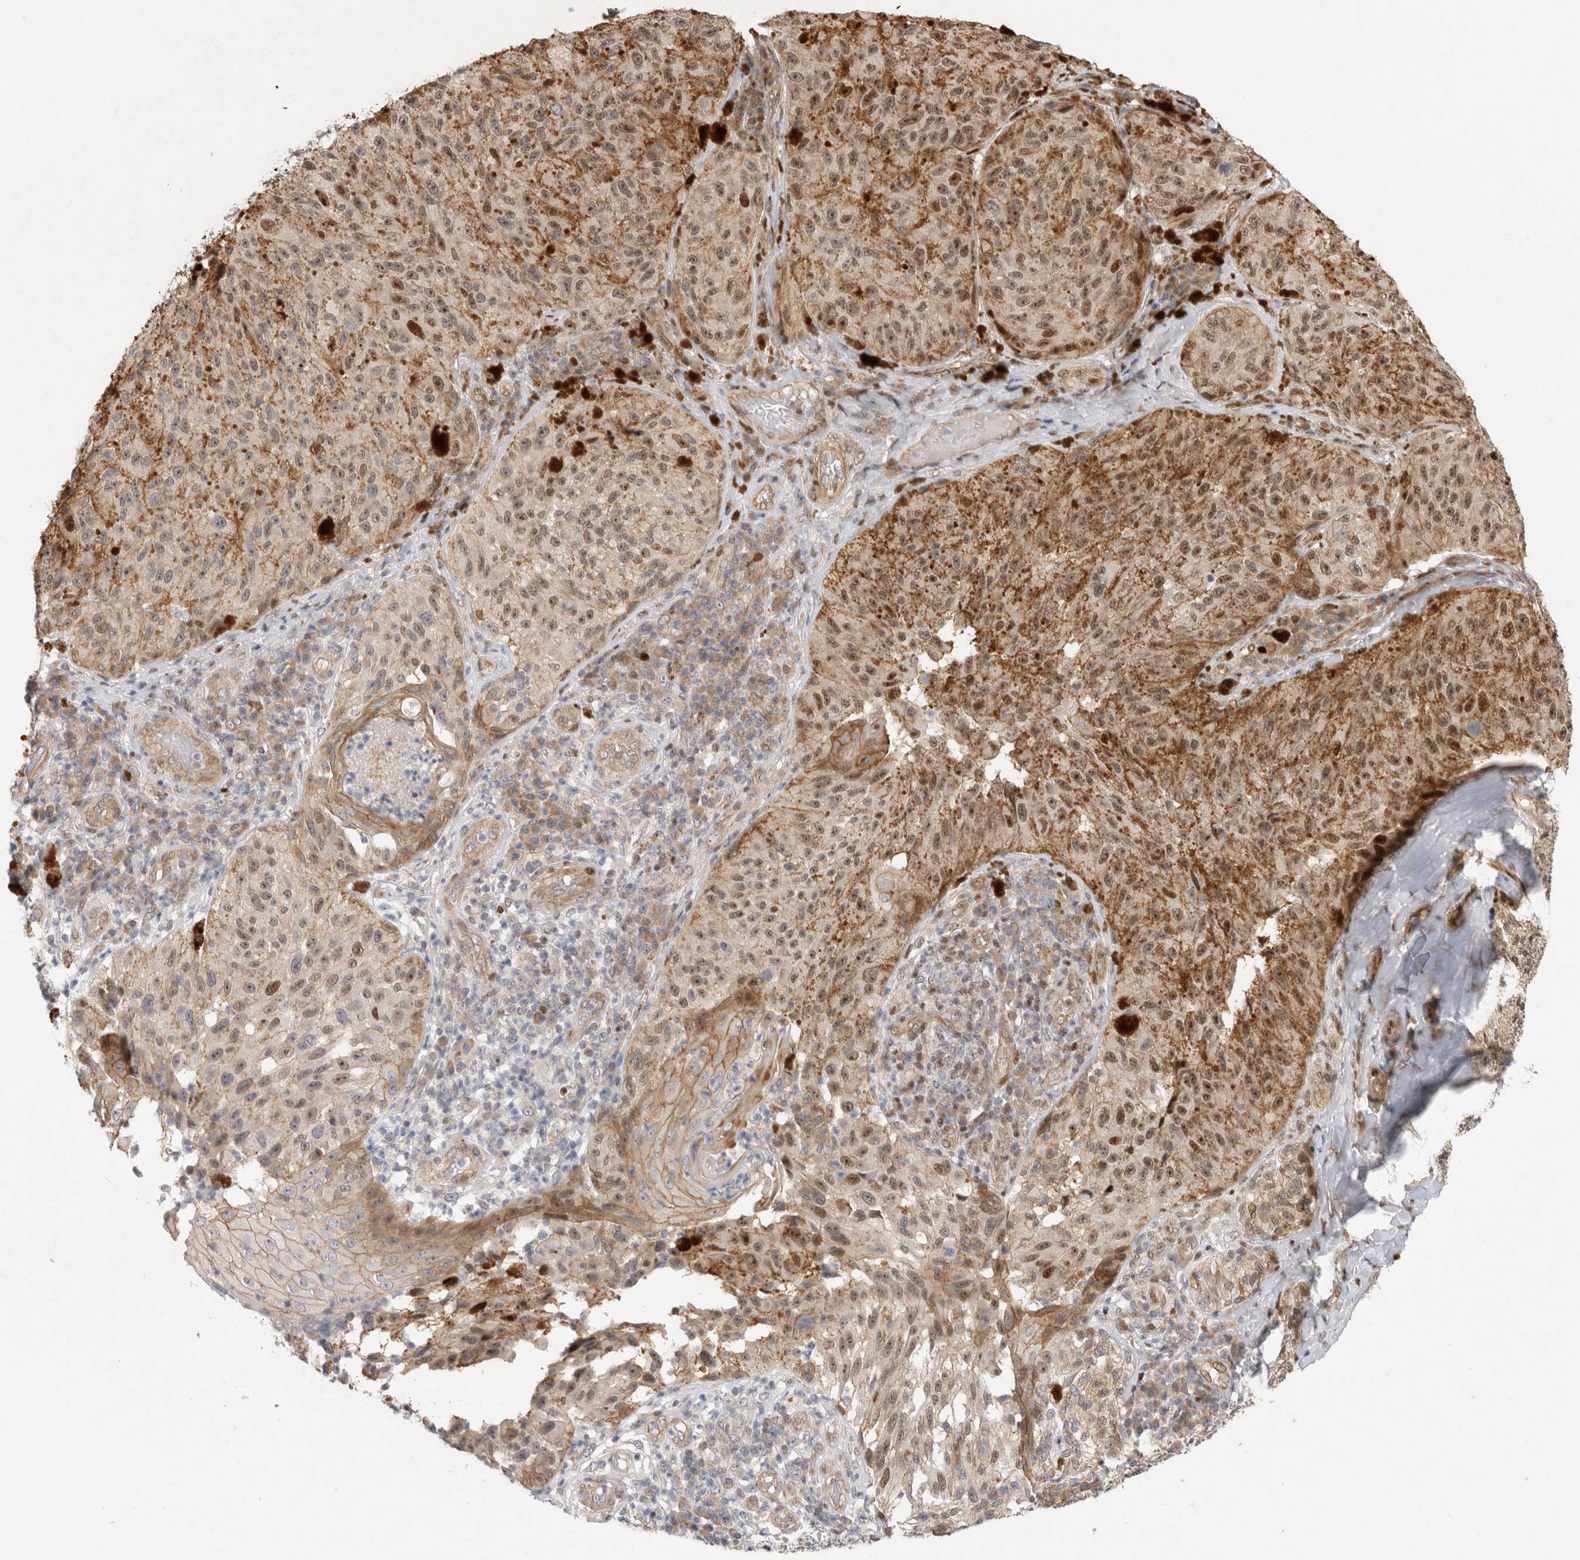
{"staining": {"intensity": "moderate", "quantity": ">75%", "location": "cytoplasmic/membranous,nuclear"}, "tissue": "melanoma", "cell_type": "Tumor cells", "image_type": "cancer", "snomed": [{"axis": "morphology", "description": "Malignant melanoma, NOS"}, {"axis": "topography", "description": "Skin"}], "caption": "This image shows IHC staining of human malignant melanoma, with medium moderate cytoplasmic/membranous and nuclear staining in approximately >75% of tumor cells.", "gene": "TCF4", "patient": {"sex": "female", "age": 73}}